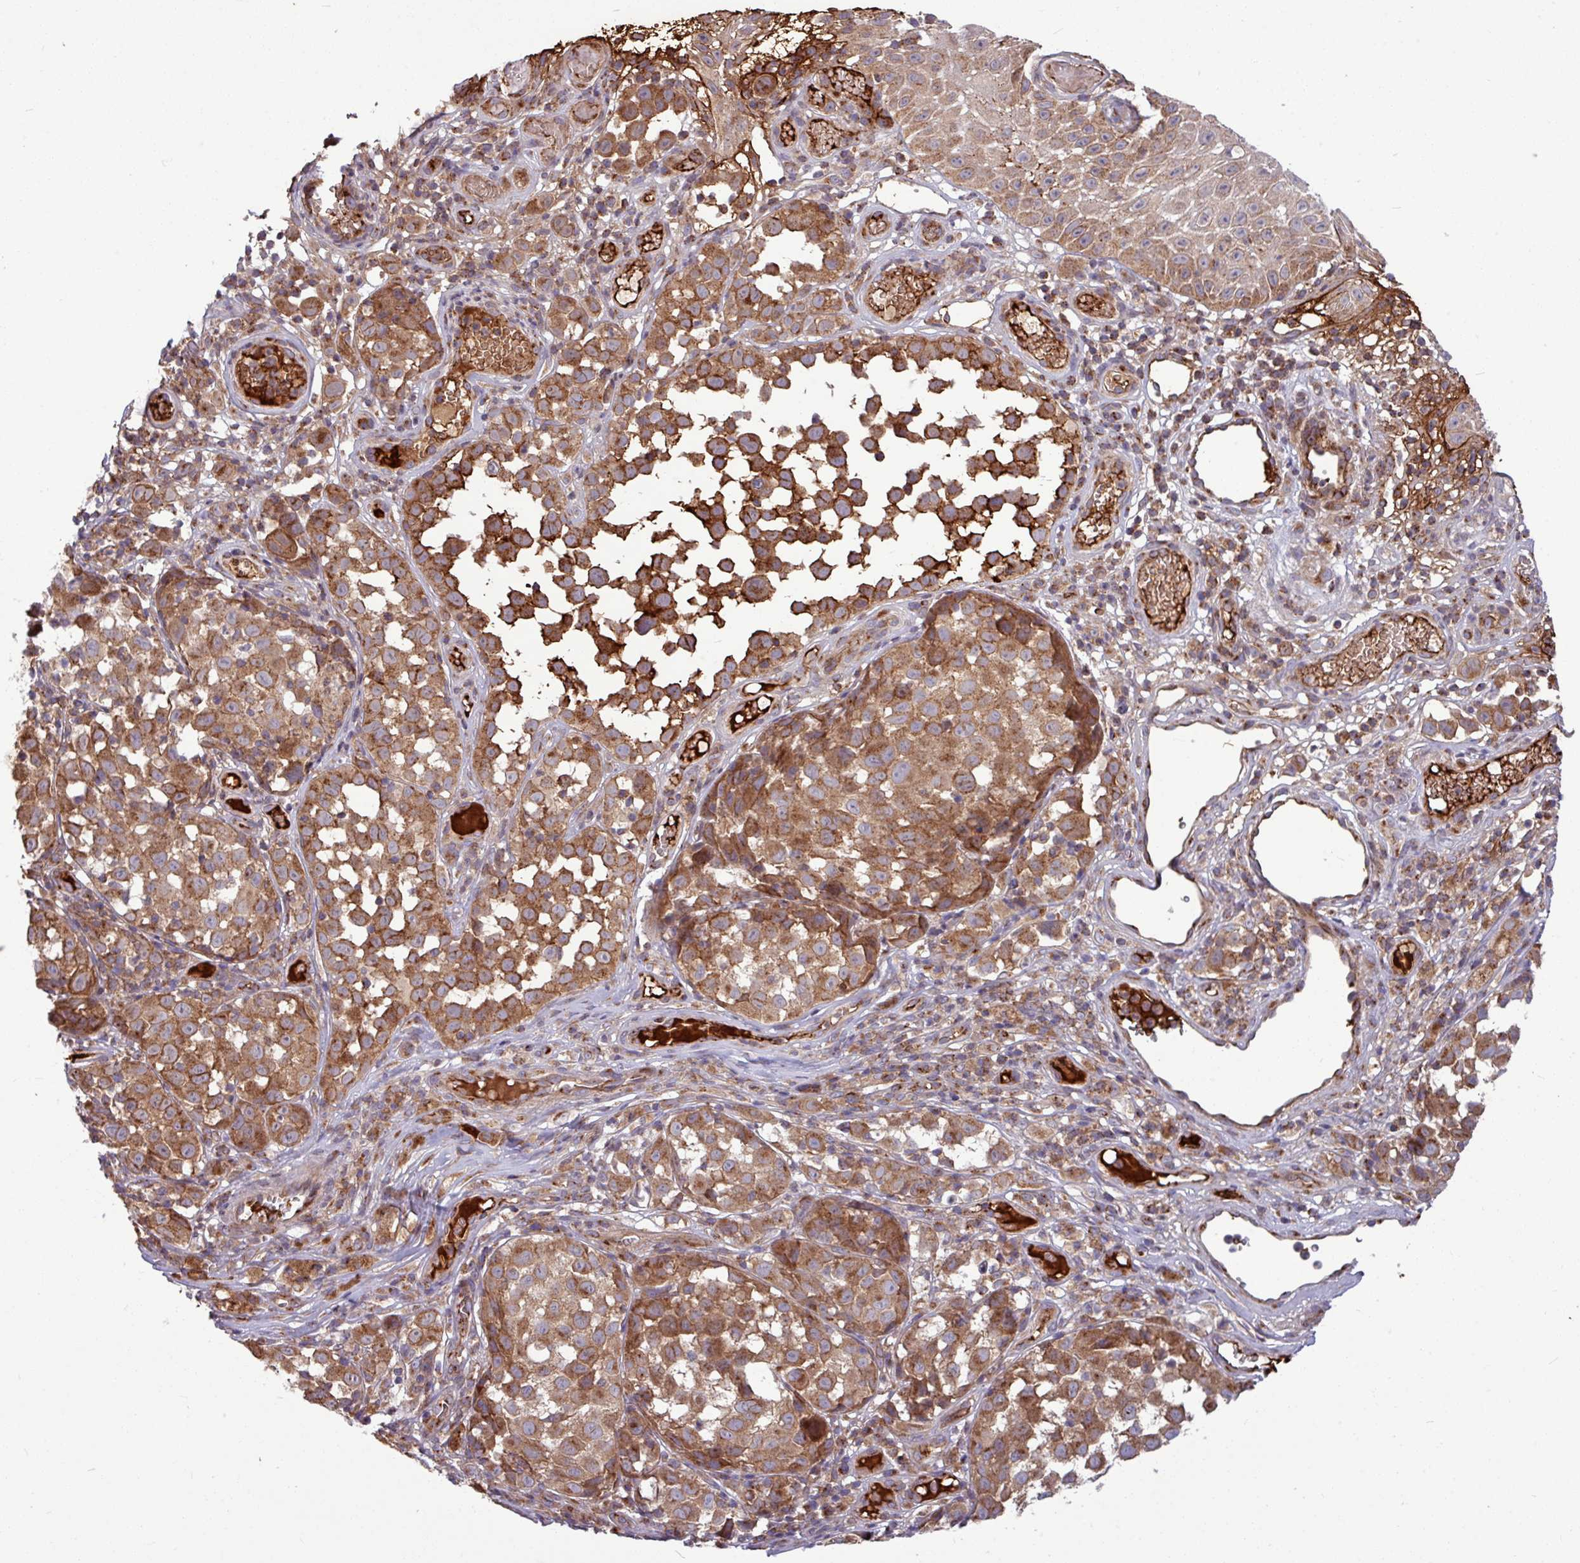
{"staining": {"intensity": "strong", "quantity": ">75%", "location": "cytoplasmic/membranous"}, "tissue": "melanoma", "cell_type": "Tumor cells", "image_type": "cancer", "snomed": [{"axis": "morphology", "description": "Malignant melanoma, NOS"}, {"axis": "topography", "description": "Skin"}], "caption": "Immunohistochemical staining of human malignant melanoma reveals strong cytoplasmic/membranous protein positivity in about >75% of tumor cells. Nuclei are stained in blue.", "gene": "LSM12", "patient": {"sex": "male", "age": 64}}